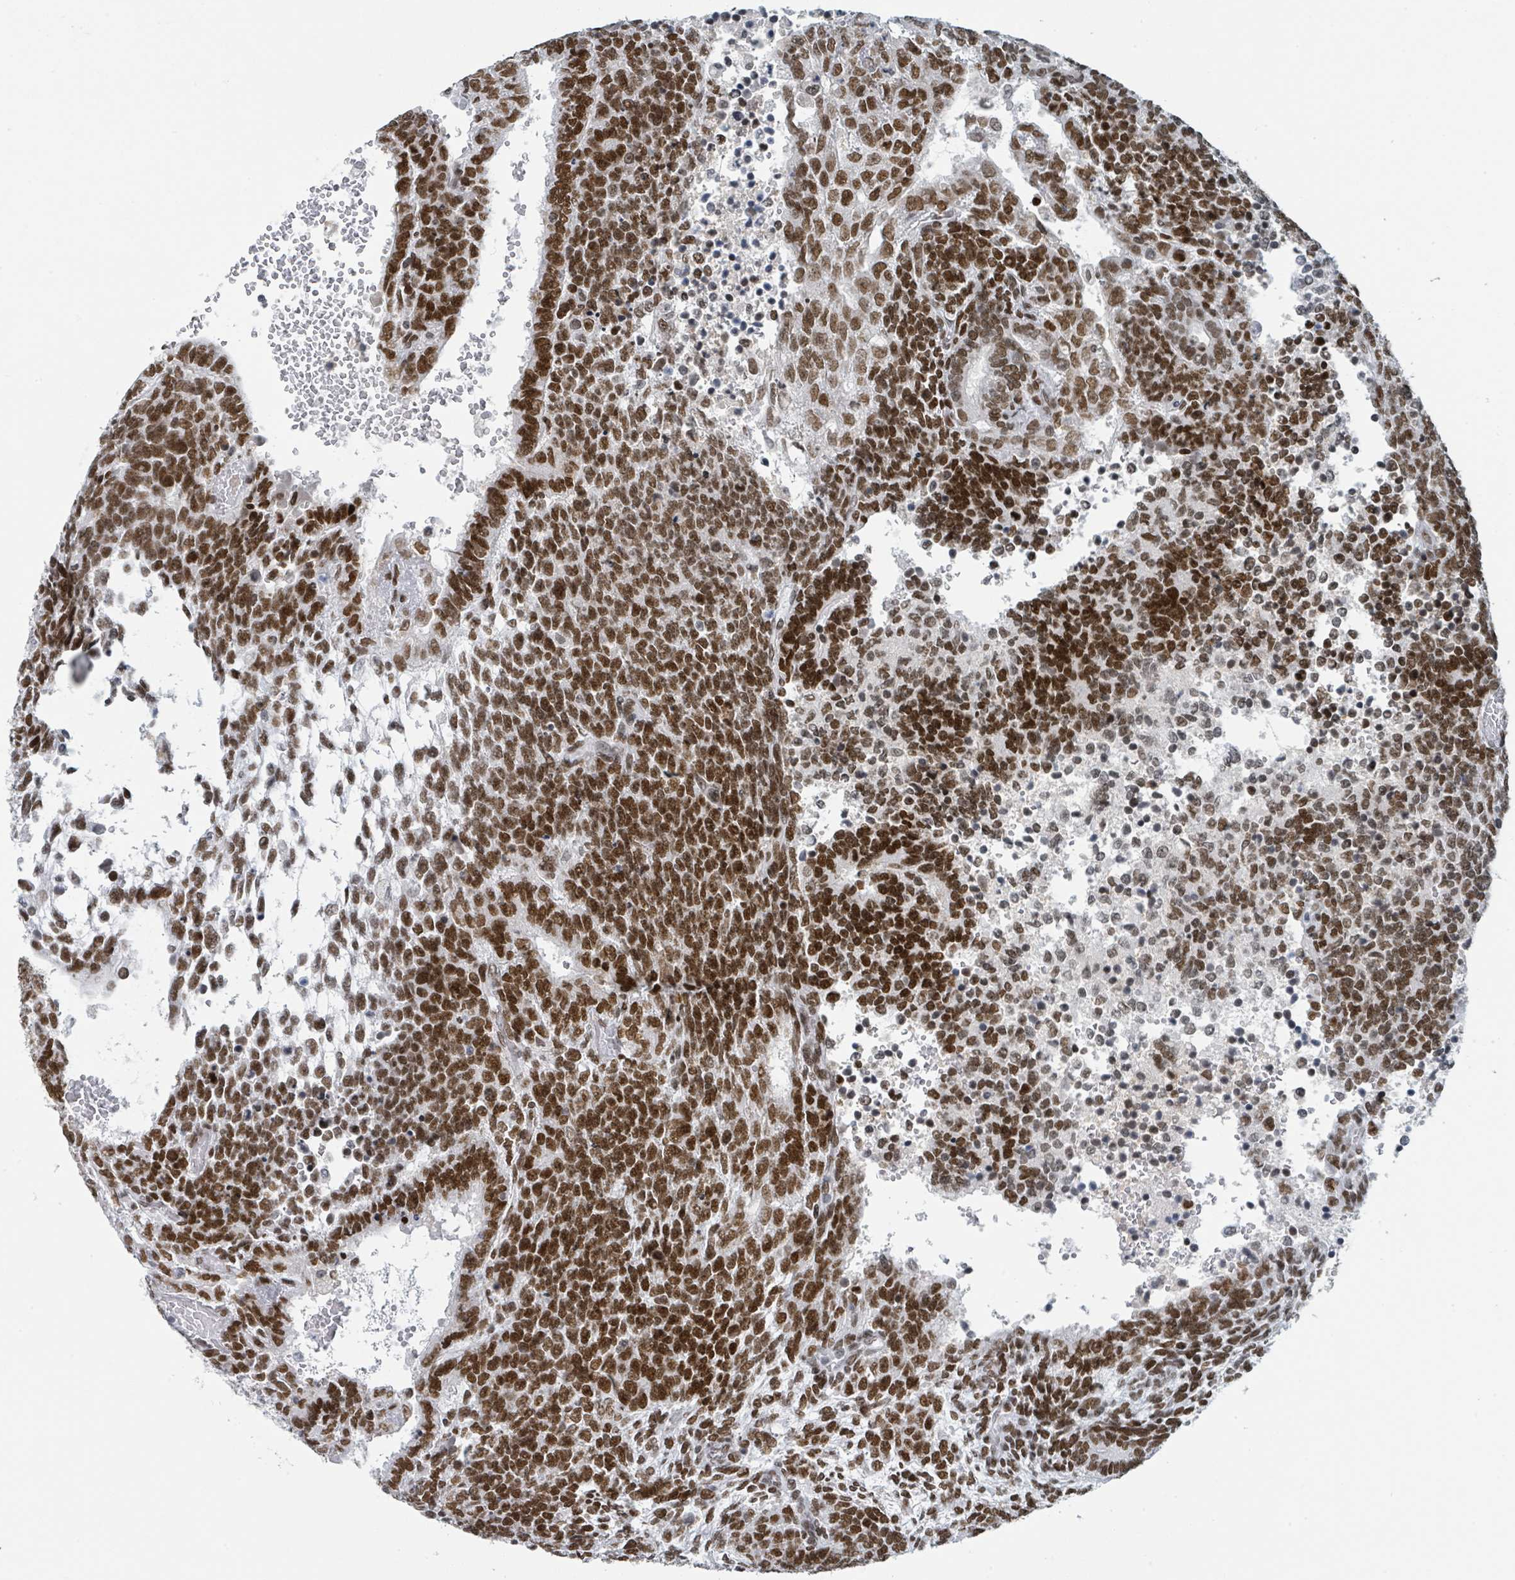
{"staining": {"intensity": "strong", "quantity": ">75%", "location": "nuclear"}, "tissue": "testis cancer", "cell_type": "Tumor cells", "image_type": "cancer", "snomed": [{"axis": "morphology", "description": "Carcinoma, Embryonal, NOS"}, {"axis": "topography", "description": "Testis"}], "caption": "The photomicrograph exhibits a brown stain indicating the presence of a protein in the nuclear of tumor cells in testis cancer.", "gene": "EHMT2", "patient": {"sex": "male", "age": 23}}